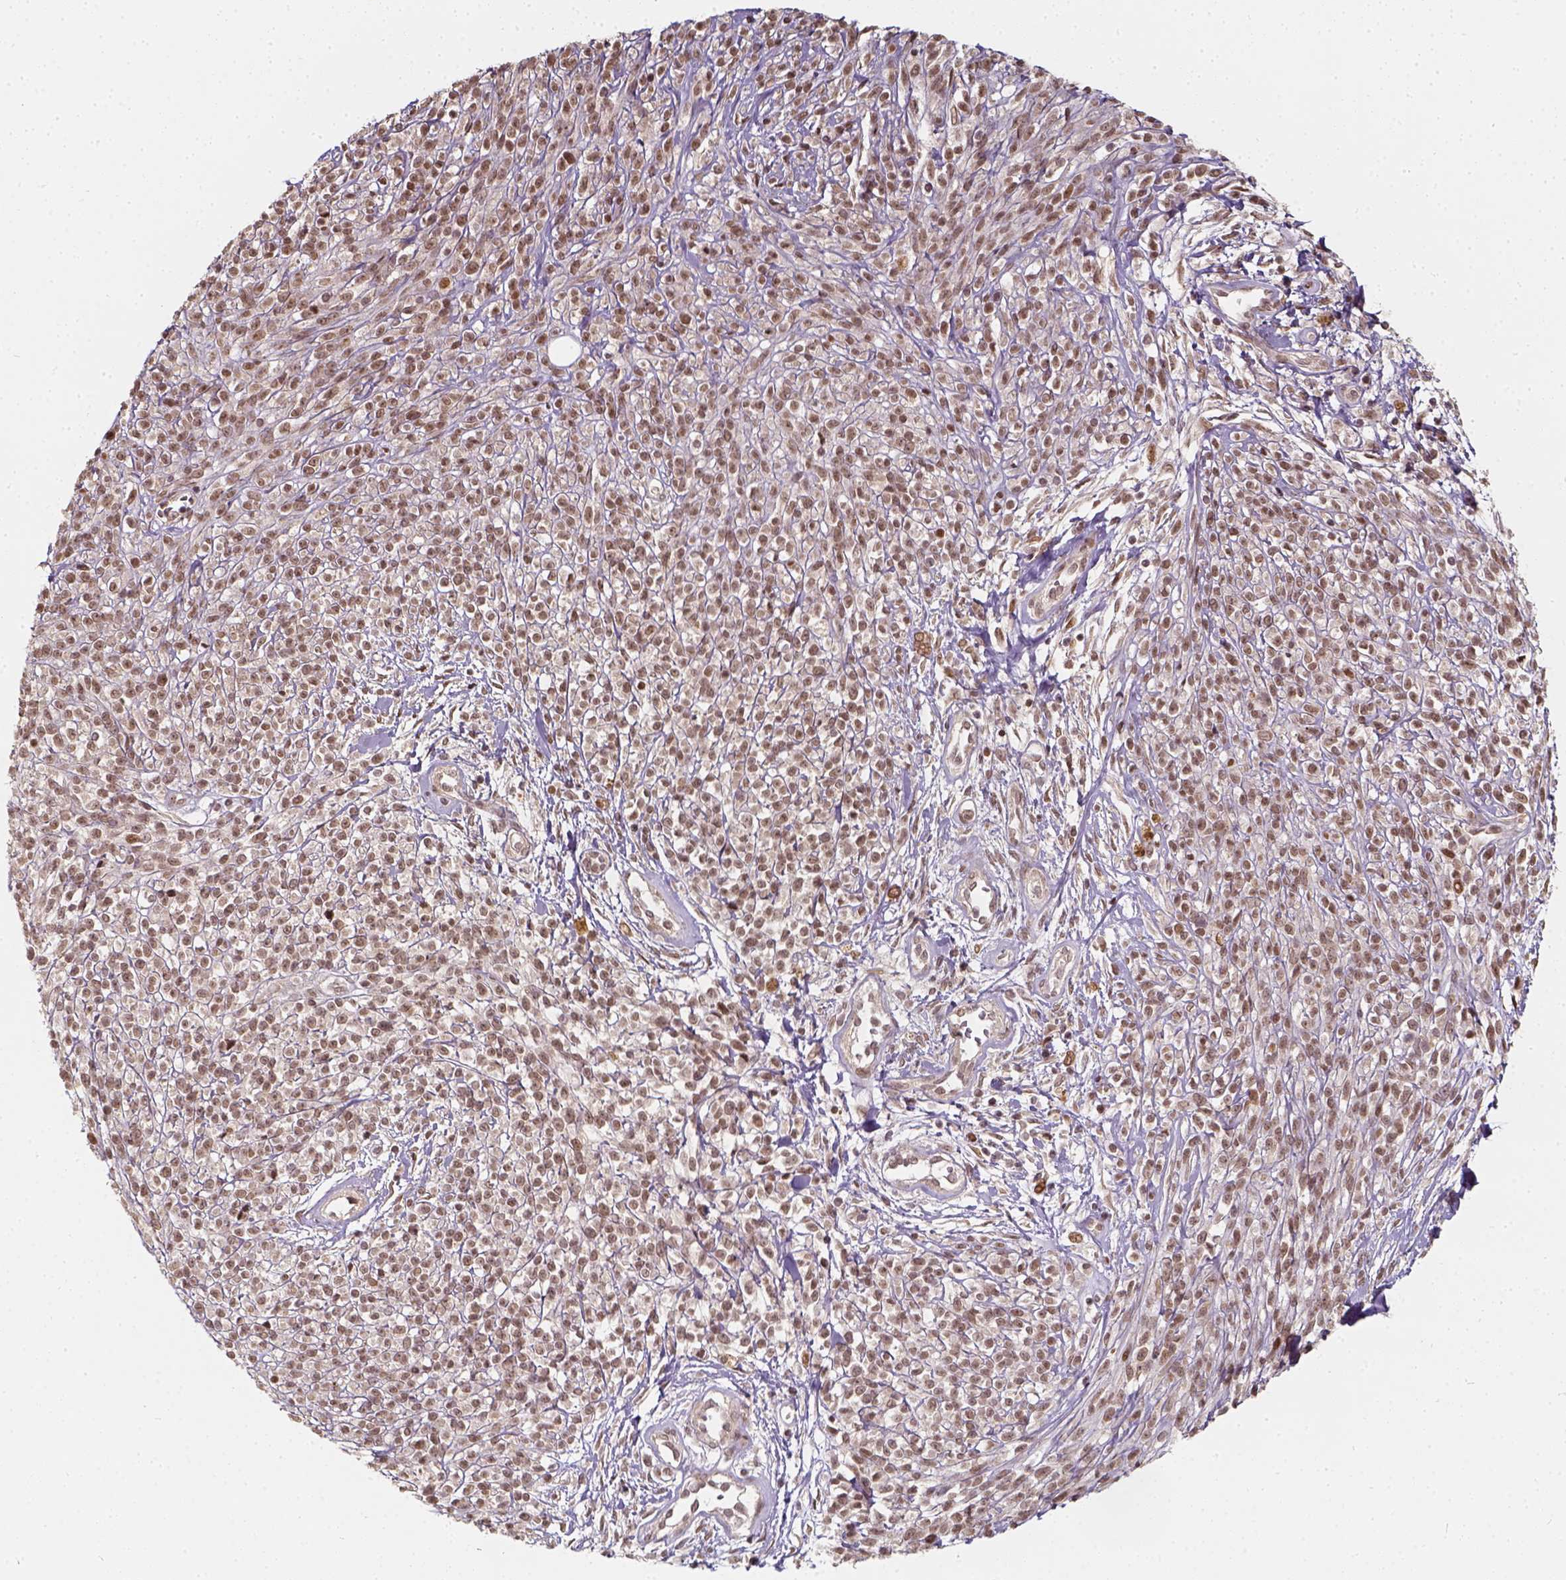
{"staining": {"intensity": "moderate", "quantity": ">75%", "location": "nuclear"}, "tissue": "melanoma", "cell_type": "Tumor cells", "image_type": "cancer", "snomed": [{"axis": "morphology", "description": "Malignant melanoma, NOS"}, {"axis": "topography", "description": "Skin"}, {"axis": "topography", "description": "Skin of trunk"}], "caption": "Moderate nuclear expression is seen in about >75% of tumor cells in malignant melanoma.", "gene": "ZMAT3", "patient": {"sex": "male", "age": 74}}